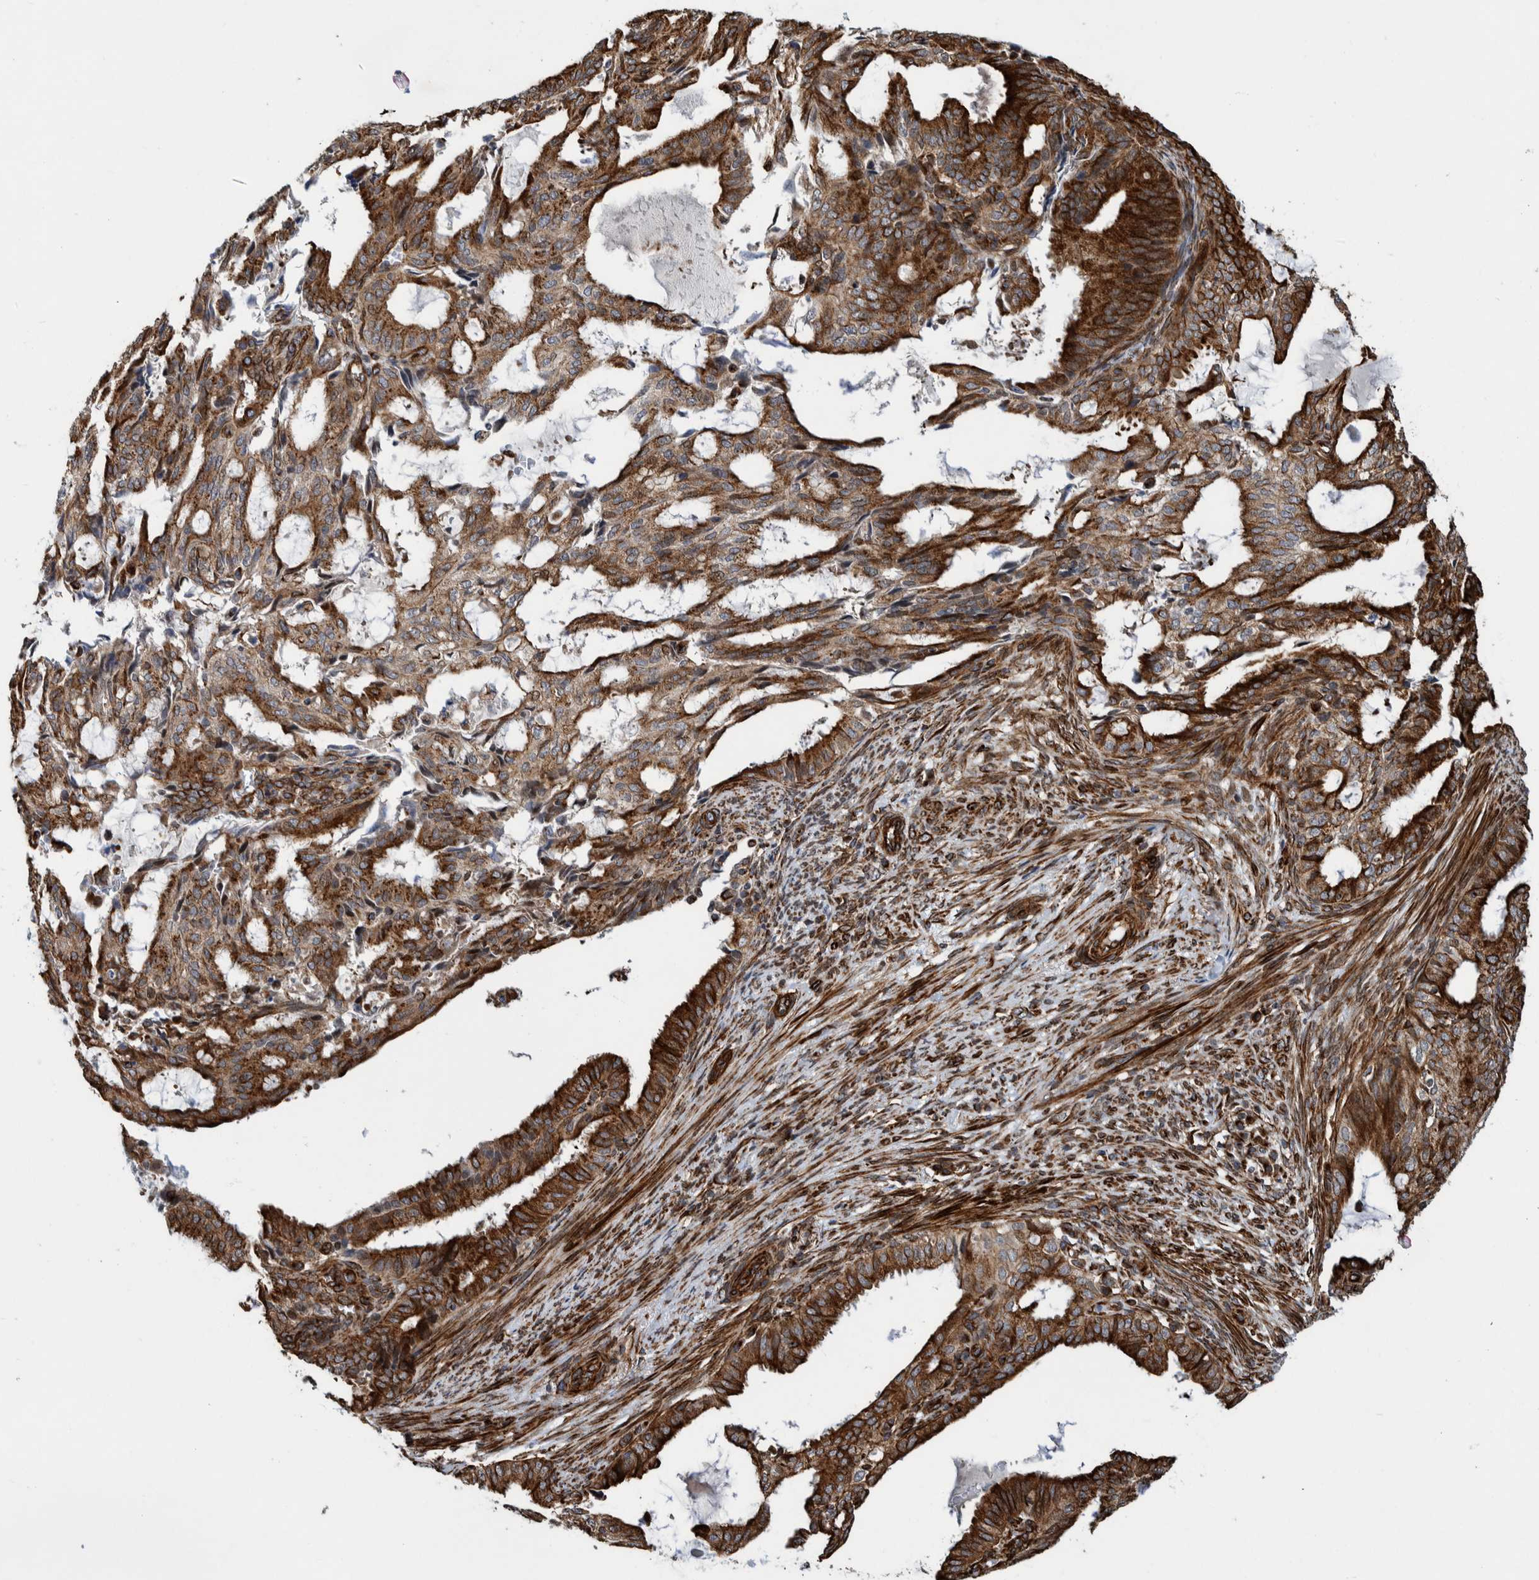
{"staining": {"intensity": "strong", "quantity": ">75%", "location": "cytoplasmic/membranous"}, "tissue": "endometrial cancer", "cell_type": "Tumor cells", "image_type": "cancer", "snomed": [{"axis": "morphology", "description": "Adenocarcinoma, NOS"}, {"axis": "topography", "description": "Endometrium"}], "caption": "Adenocarcinoma (endometrial) tissue exhibits strong cytoplasmic/membranous positivity in approximately >75% of tumor cells, visualized by immunohistochemistry. (IHC, brightfield microscopy, high magnification).", "gene": "CCDC57", "patient": {"sex": "female", "age": 58}}